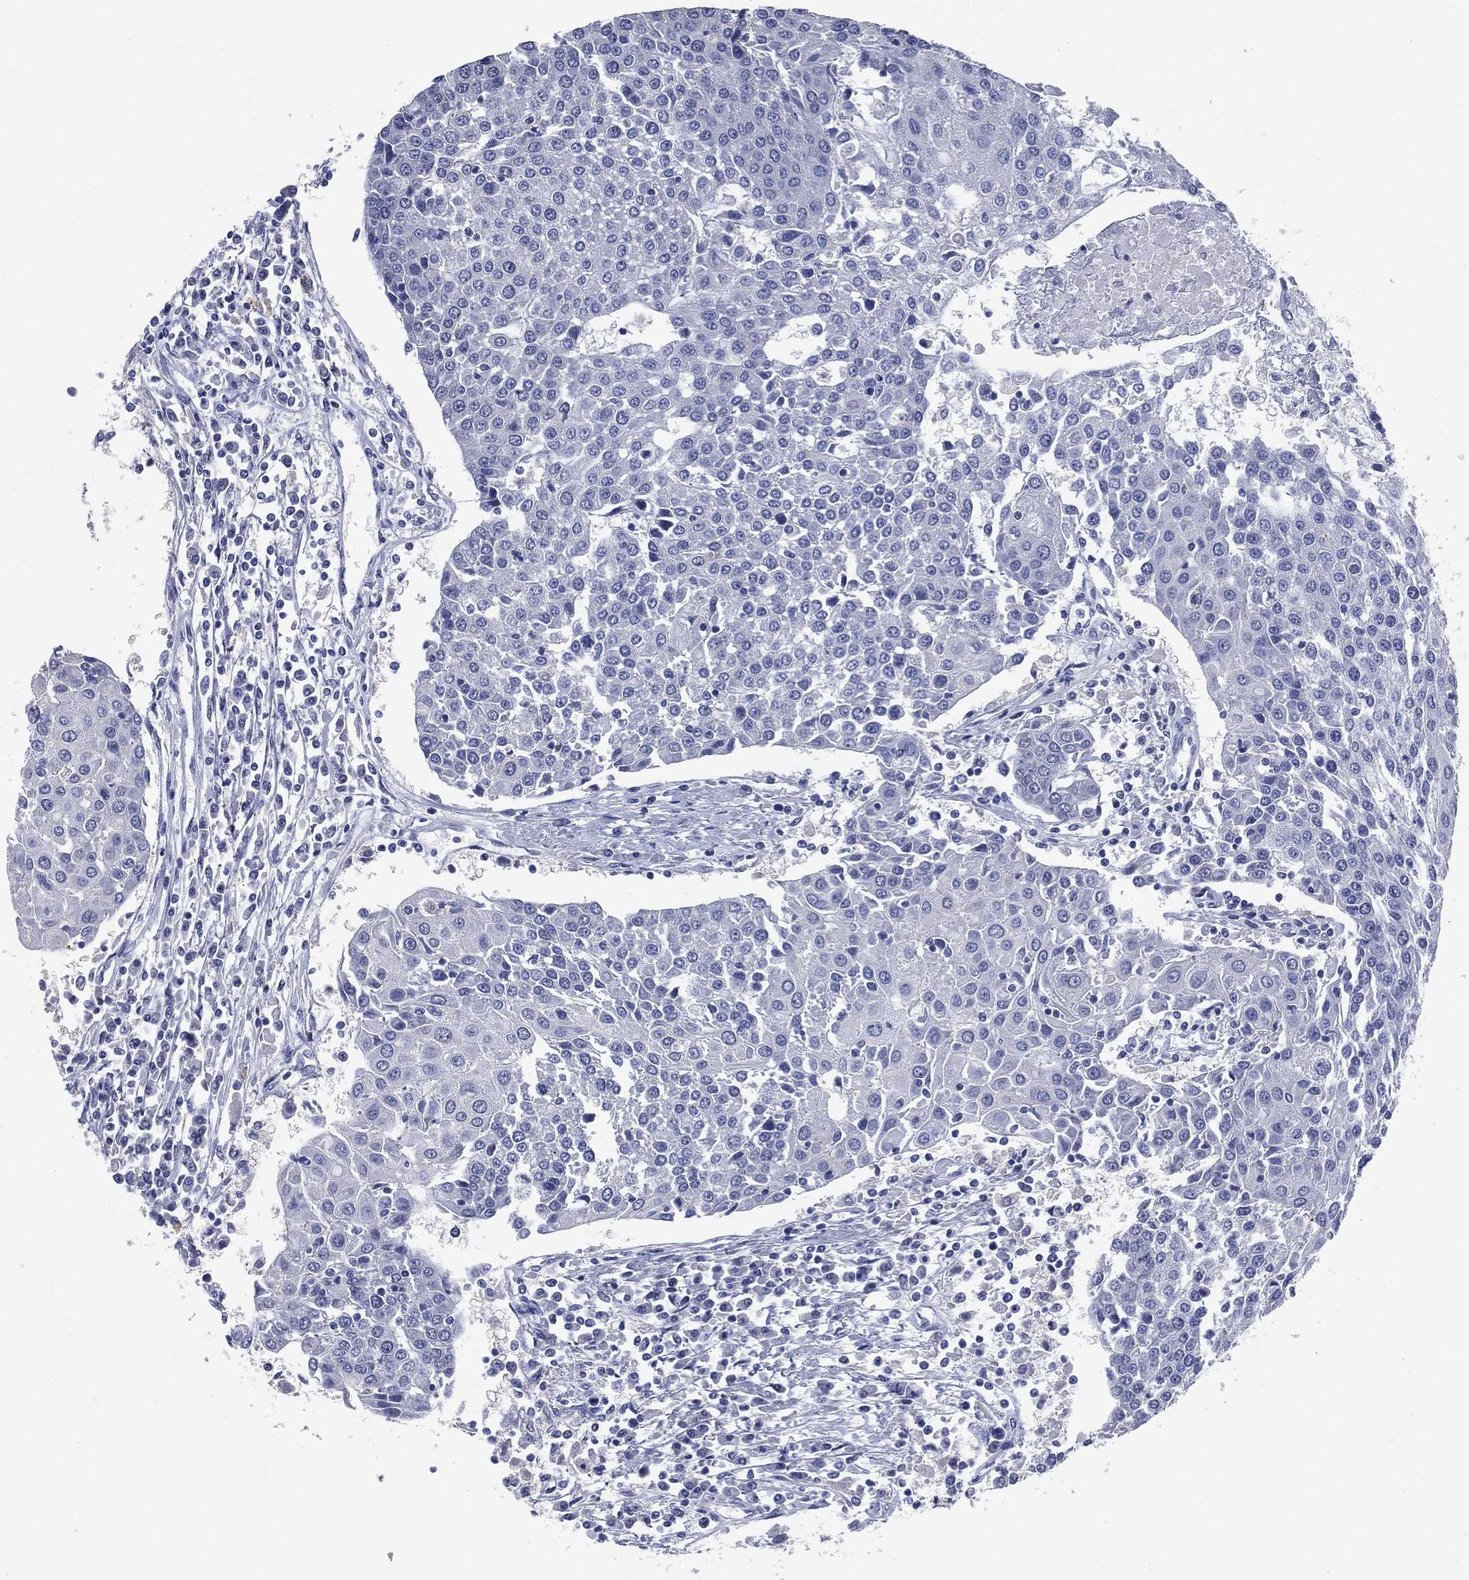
{"staining": {"intensity": "negative", "quantity": "none", "location": "none"}, "tissue": "urothelial cancer", "cell_type": "Tumor cells", "image_type": "cancer", "snomed": [{"axis": "morphology", "description": "Urothelial carcinoma, High grade"}, {"axis": "topography", "description": "Urinary bladder"}], "caption": "Histopathology image shows no protein staining in tumor cells of urothelial cancer tissue.", "gene": "FSCN2", "patient": {"sex": "female", "age": 85}}